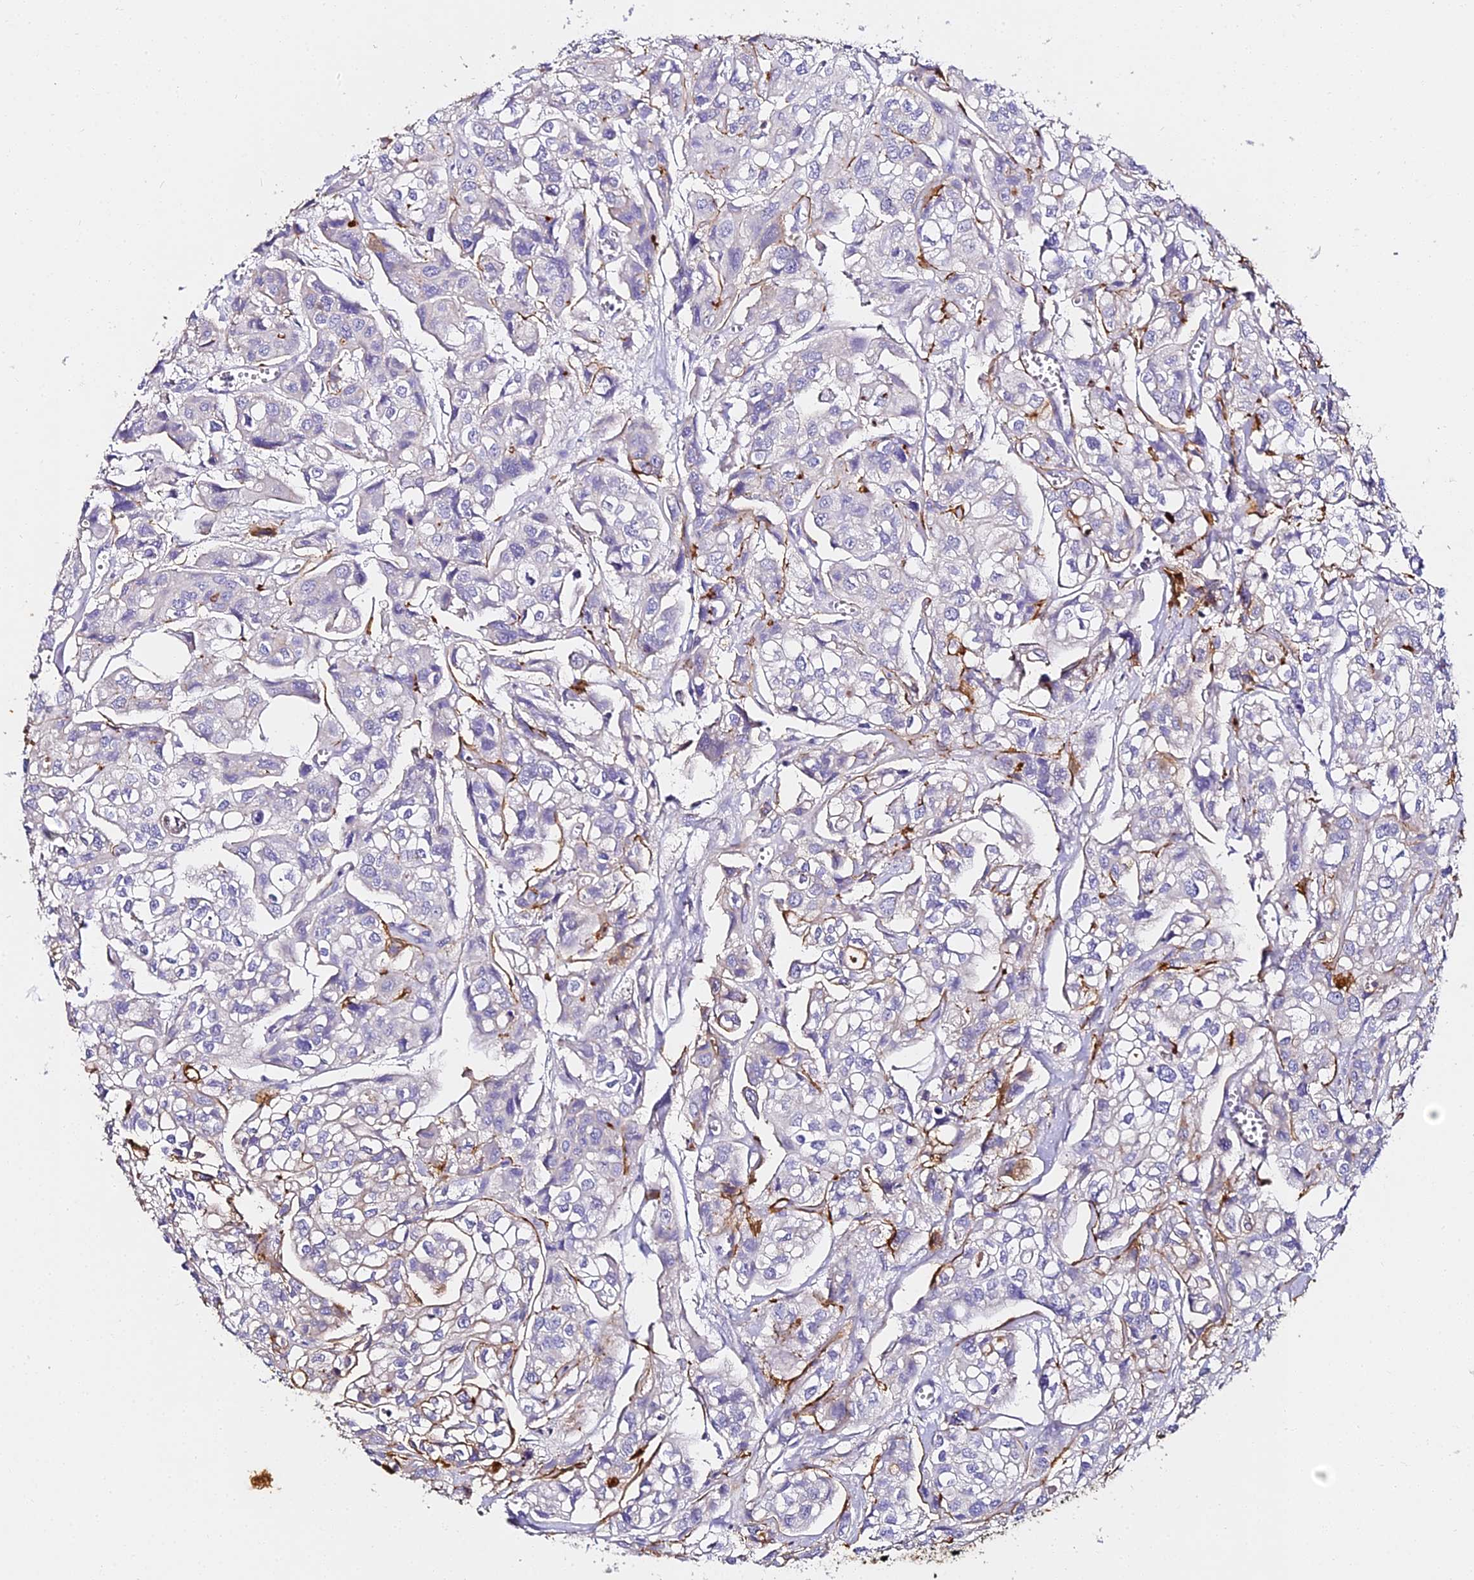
{"staining": {"intensity": "negative", "quantity": "none", "location": "none"}, "tissue": "urothelial cancer", "cell_type": "Tumor cells", "image_type": "cancer", "snomed": [{"axis": "morphology", "description": "Urothelial carcinoma, High grade"}, {"axis": "topography", "description": "Urinary bladder"}], "caption": "A high-resolution micrograph shows immunohistochemistry staining of urothelial cancer, which demonstrates no significant staining in tumor cells.", "gene": "ALPG", "patient": {"sex": "male", "age": 67}}